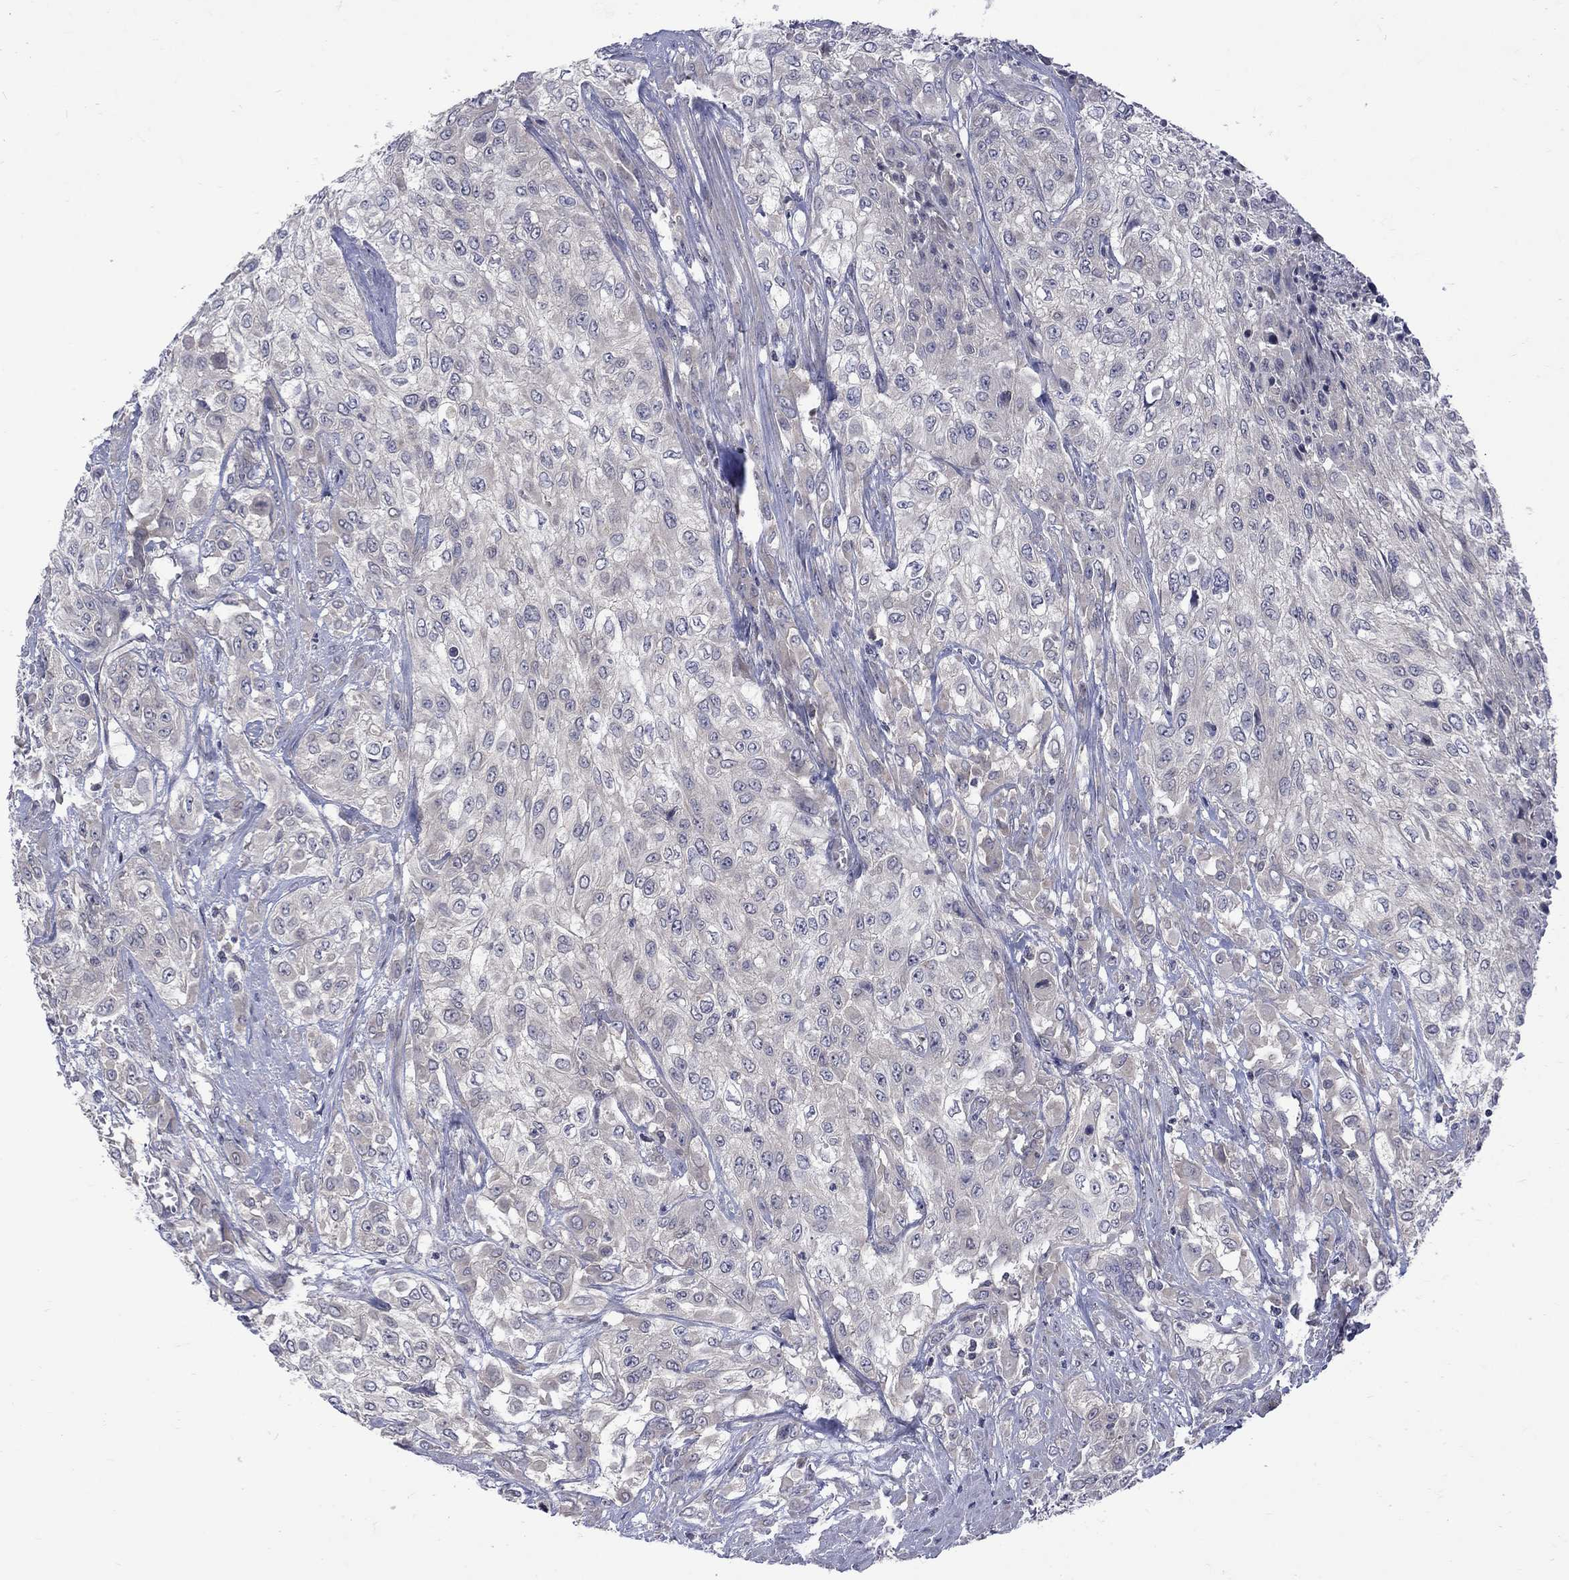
{"staining": {"intensity": "negative", "quantity": "none", "location": "none"}, "tissue": "urothelial cancer", "cell_type": "Tumor cells", "image_type": "cancer", "snomed": [{"axis": "morphology", "description": "Urothelial carcinoma, High grade"}, {"axis": "topography", "description": "Urinary bladder"}], "caption": "DAB (3,3'-diaminobenzidine) immunohistochemical staining of human urothelial cancer demonstrates no significant expression in tumor cells.", "gene": "SH2B1", "patient": {"sex": "male", "age": 57}}